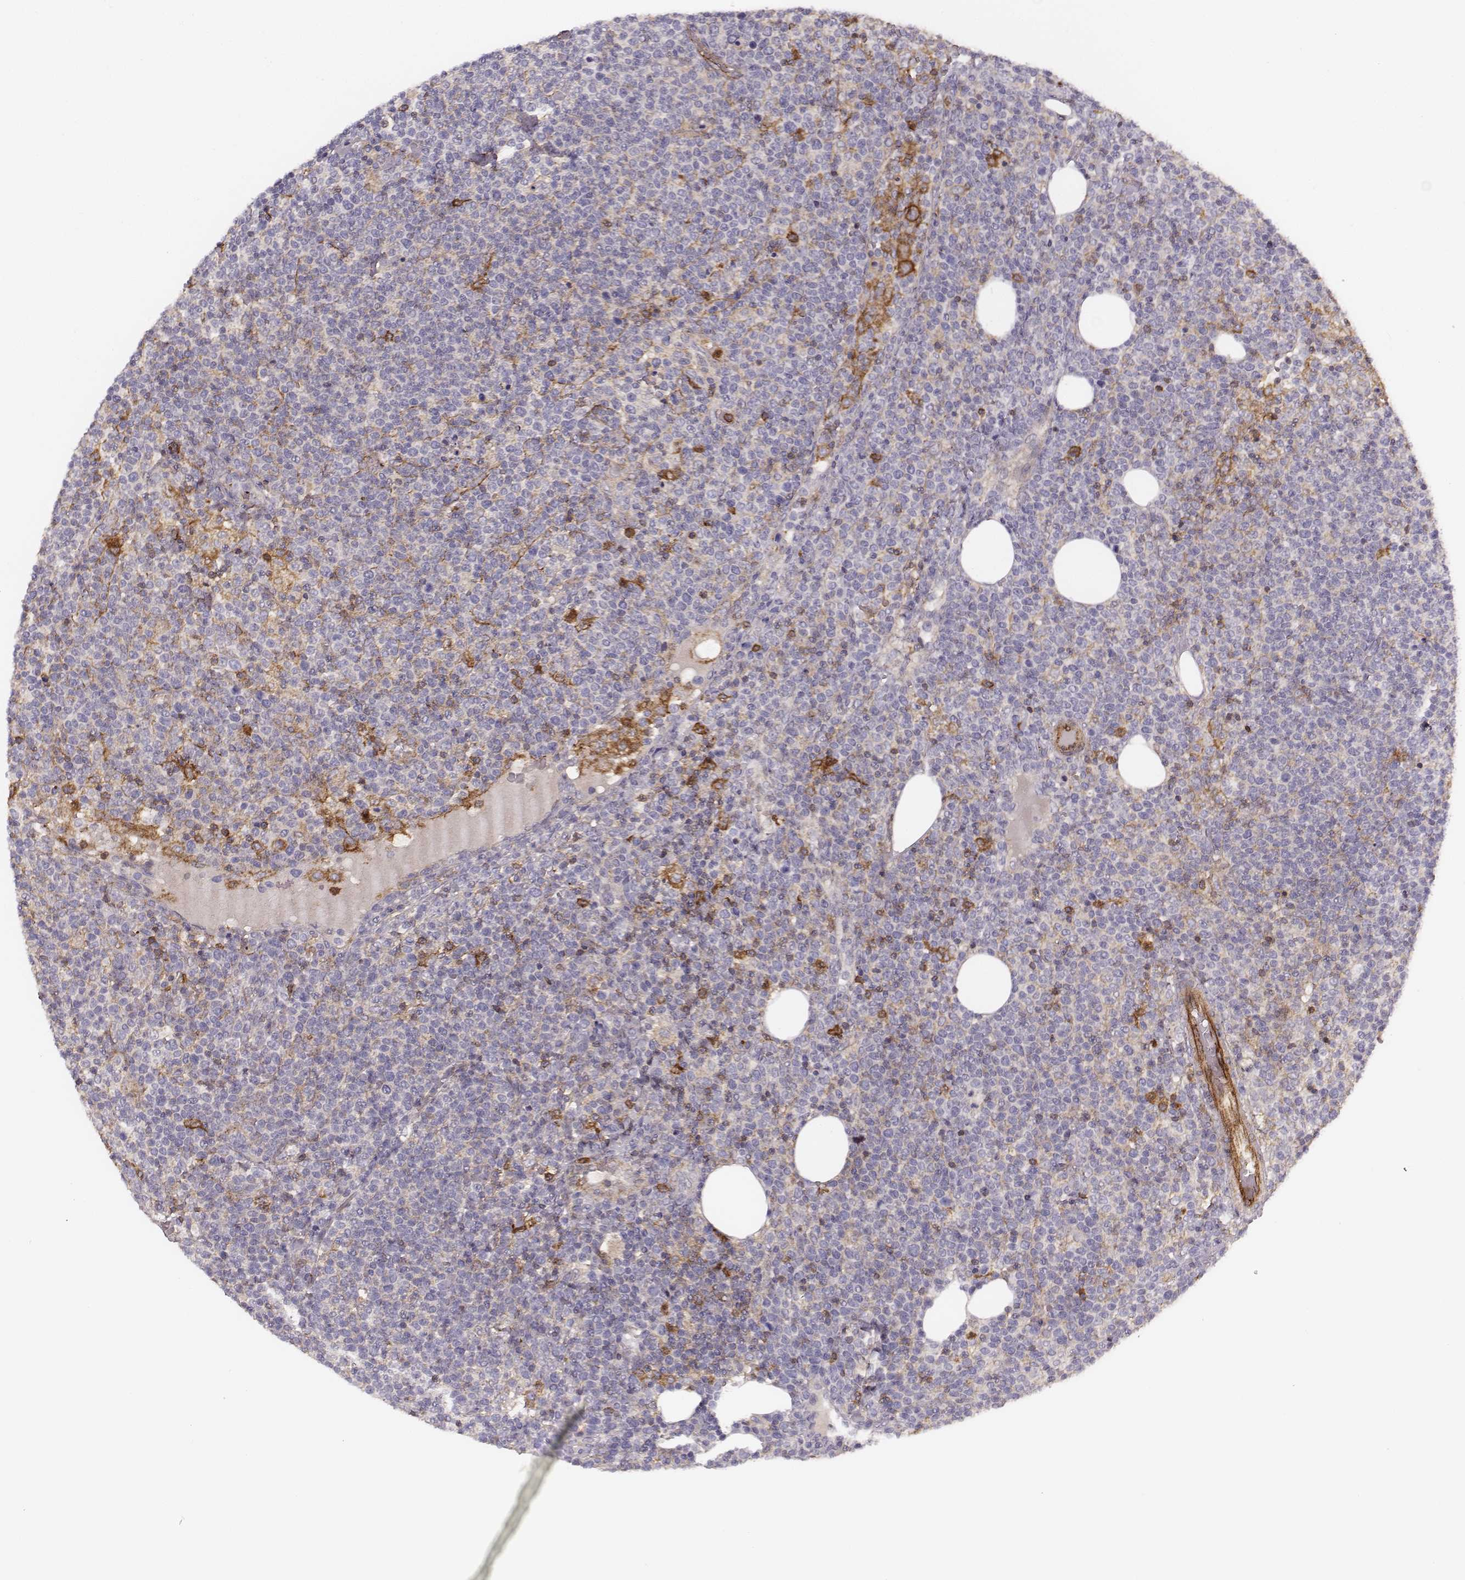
{"staining": {"intensity": "negative", "quantity": "none", "location": "none"}, "tissue": "lymphoma", "cell_type": "Tumor cells", "image_type": "cancer", "snomed": [{"axis": "morphology", "description": "Malignant lymphoma, non-Hodgkin's type, High grade"}, {"axis": "topography", "description": "Lymph node"}], "caption": "Human malignant lymphoma, non-Hodgkin's type (high-grade) stained for a protein using immunohistochemistry reveals no staining in tumor cells.", "gene": "ZYX", "patient": {"sex": "male", "age": 61}}